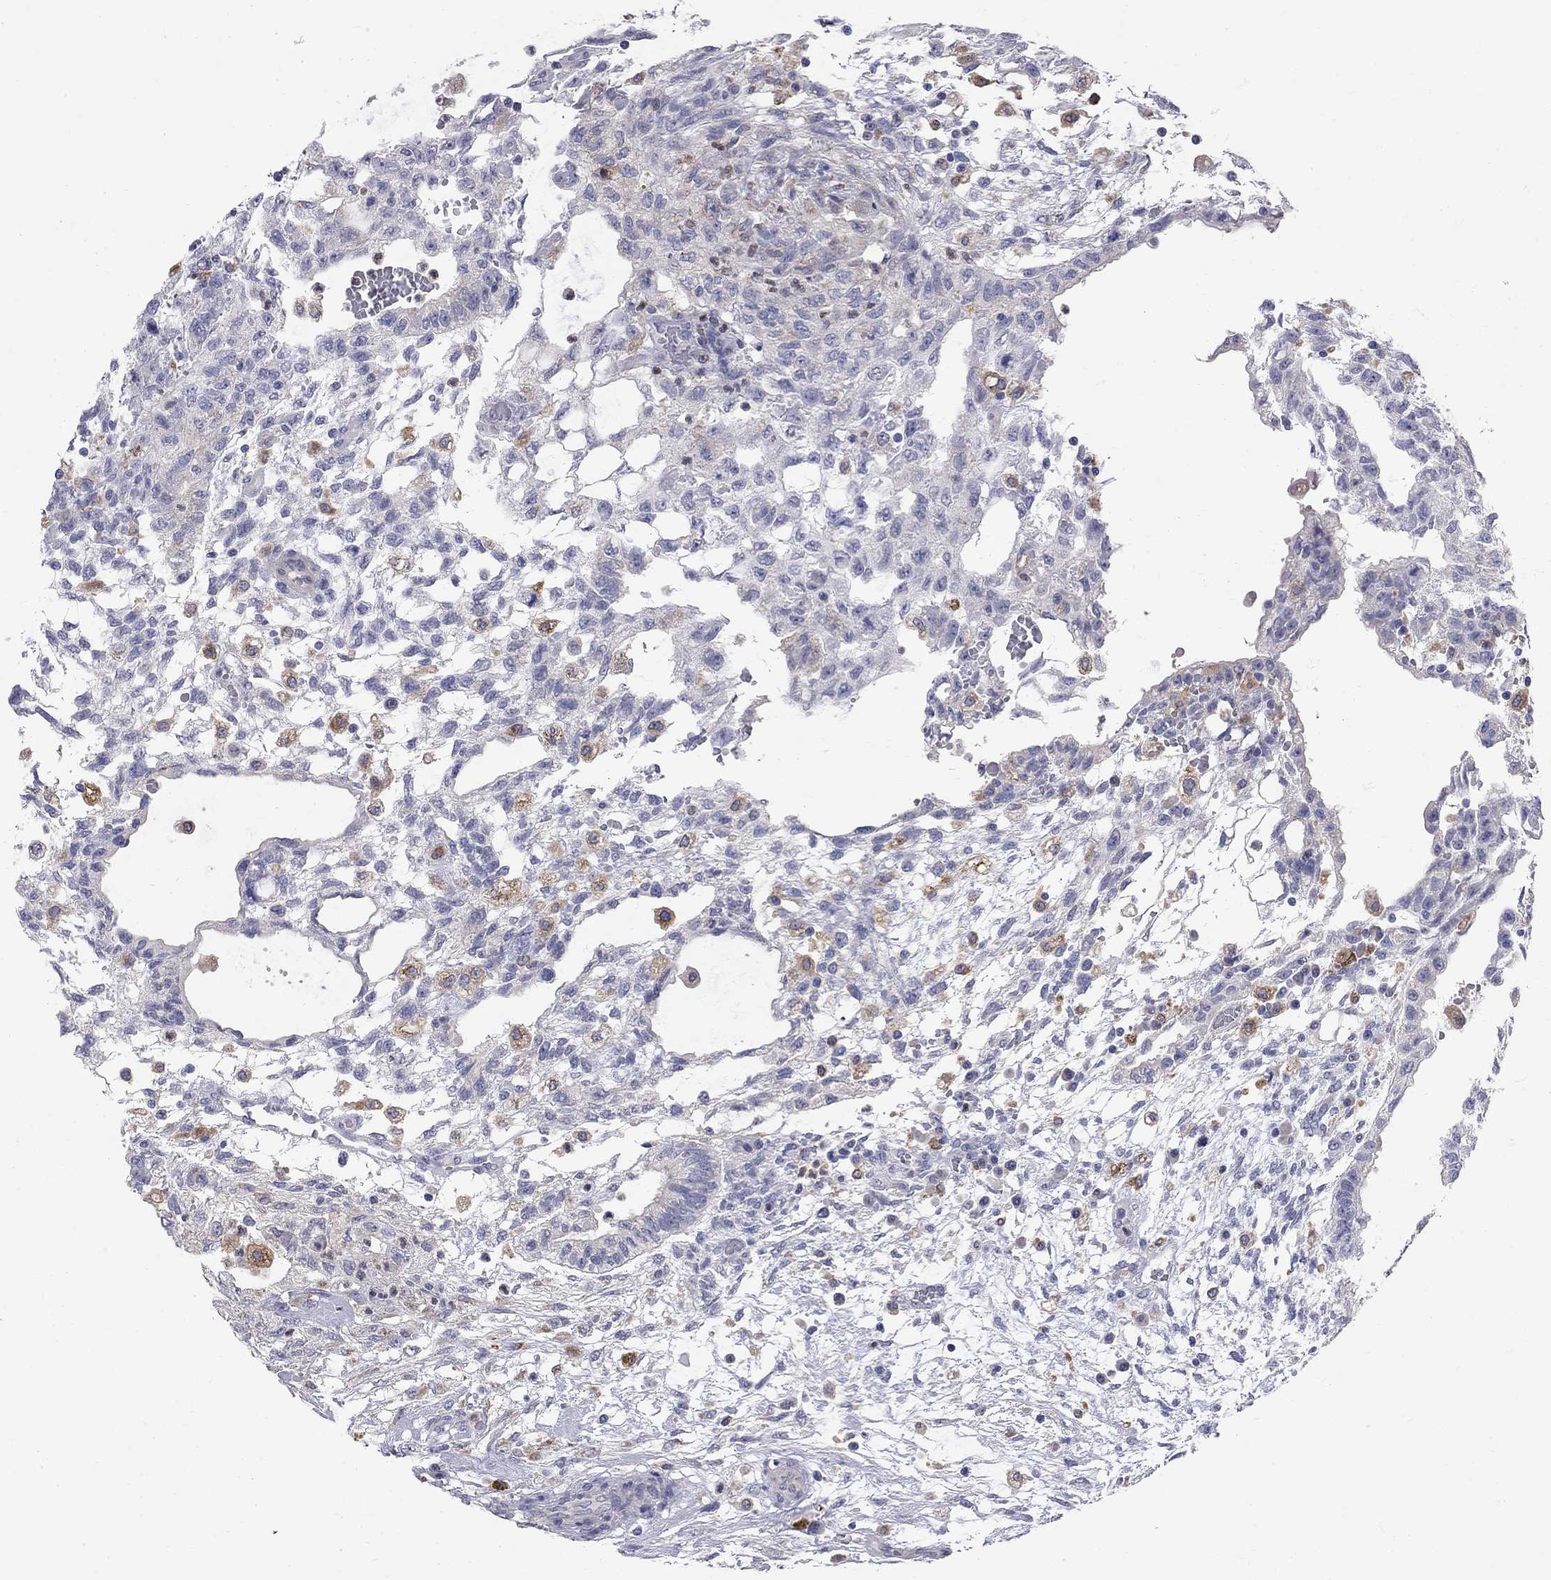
{"staining": {"intensity": "moderate", "quantity": "<25%", "location": "cytoplasmic/membranous"}, "tissue": "testis cancer", "cell_type": "Tumor cells", "image_type": "cancer", "snomed": [{"axis": "morphology", "description": "Carcinoma, Embryonal, NOS"}, {"axis": "topography", "description": "Testis"}], "caption": "Testis cancer stained with immunohistochemistry exhibits moderate cytoplasmic/membranous expression in approximately <25% of tumor cells.", "gene": "ACSL1", "patient": {"sex": "male", "age": 32}}